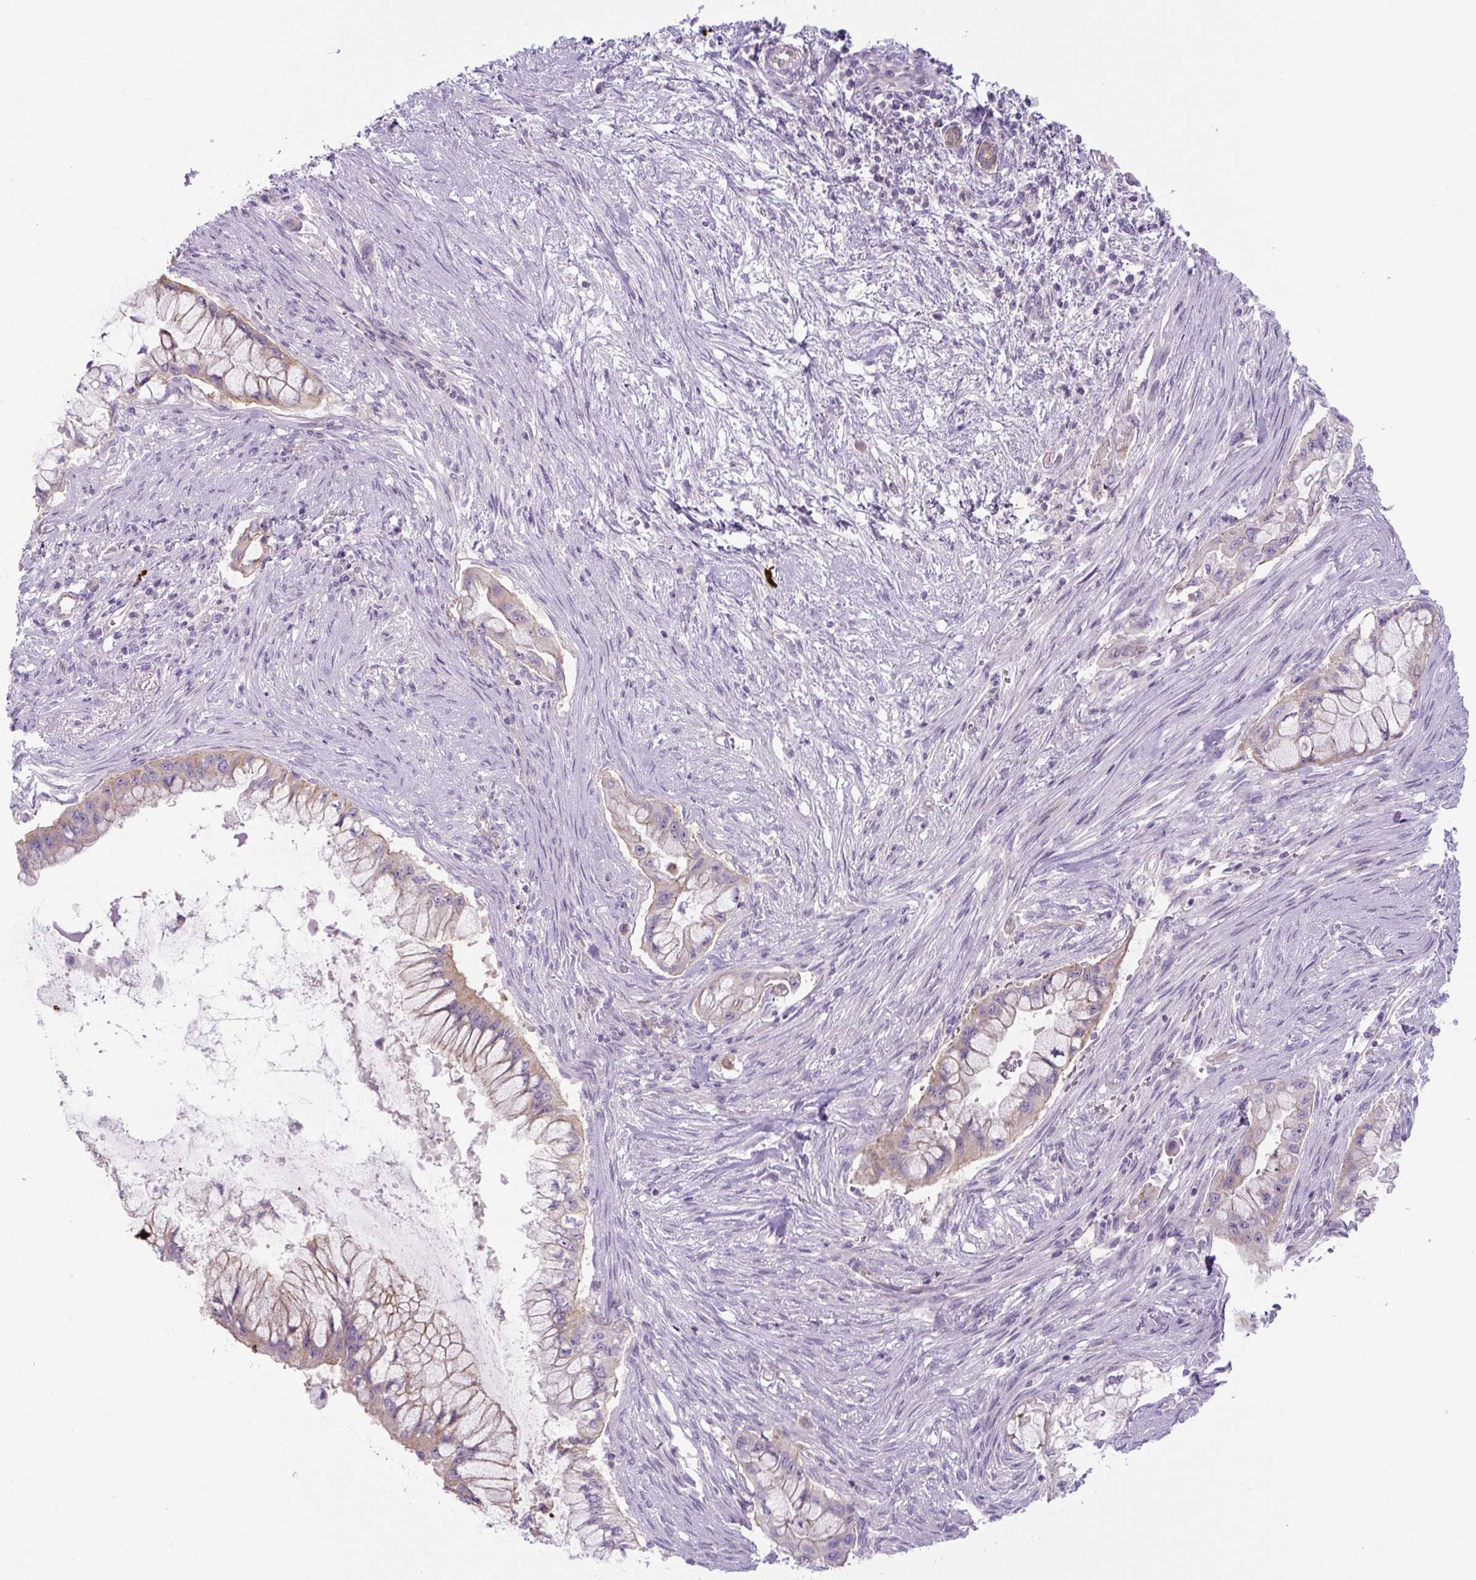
{"staining": {"intensity": "weak", "quantity": ">75%", "location": "cytoplasmic/membranous"}, "tissue": "pancreatic cancer", "cell_type": "Tumor cells", "image_type": "cancer", "snomed": [{"axis": "morphology", "description": "Adenocarcinoma, NOS"}, {"axis": "topography", "description": "Pancreas"}], "caption": "Human adenocarcinoma (pancreatic) stained with a protein marker displays weak staining in tumor cells.", "gene": "ADAMTS19", "patient": {"sex": "male", "age": 48}}